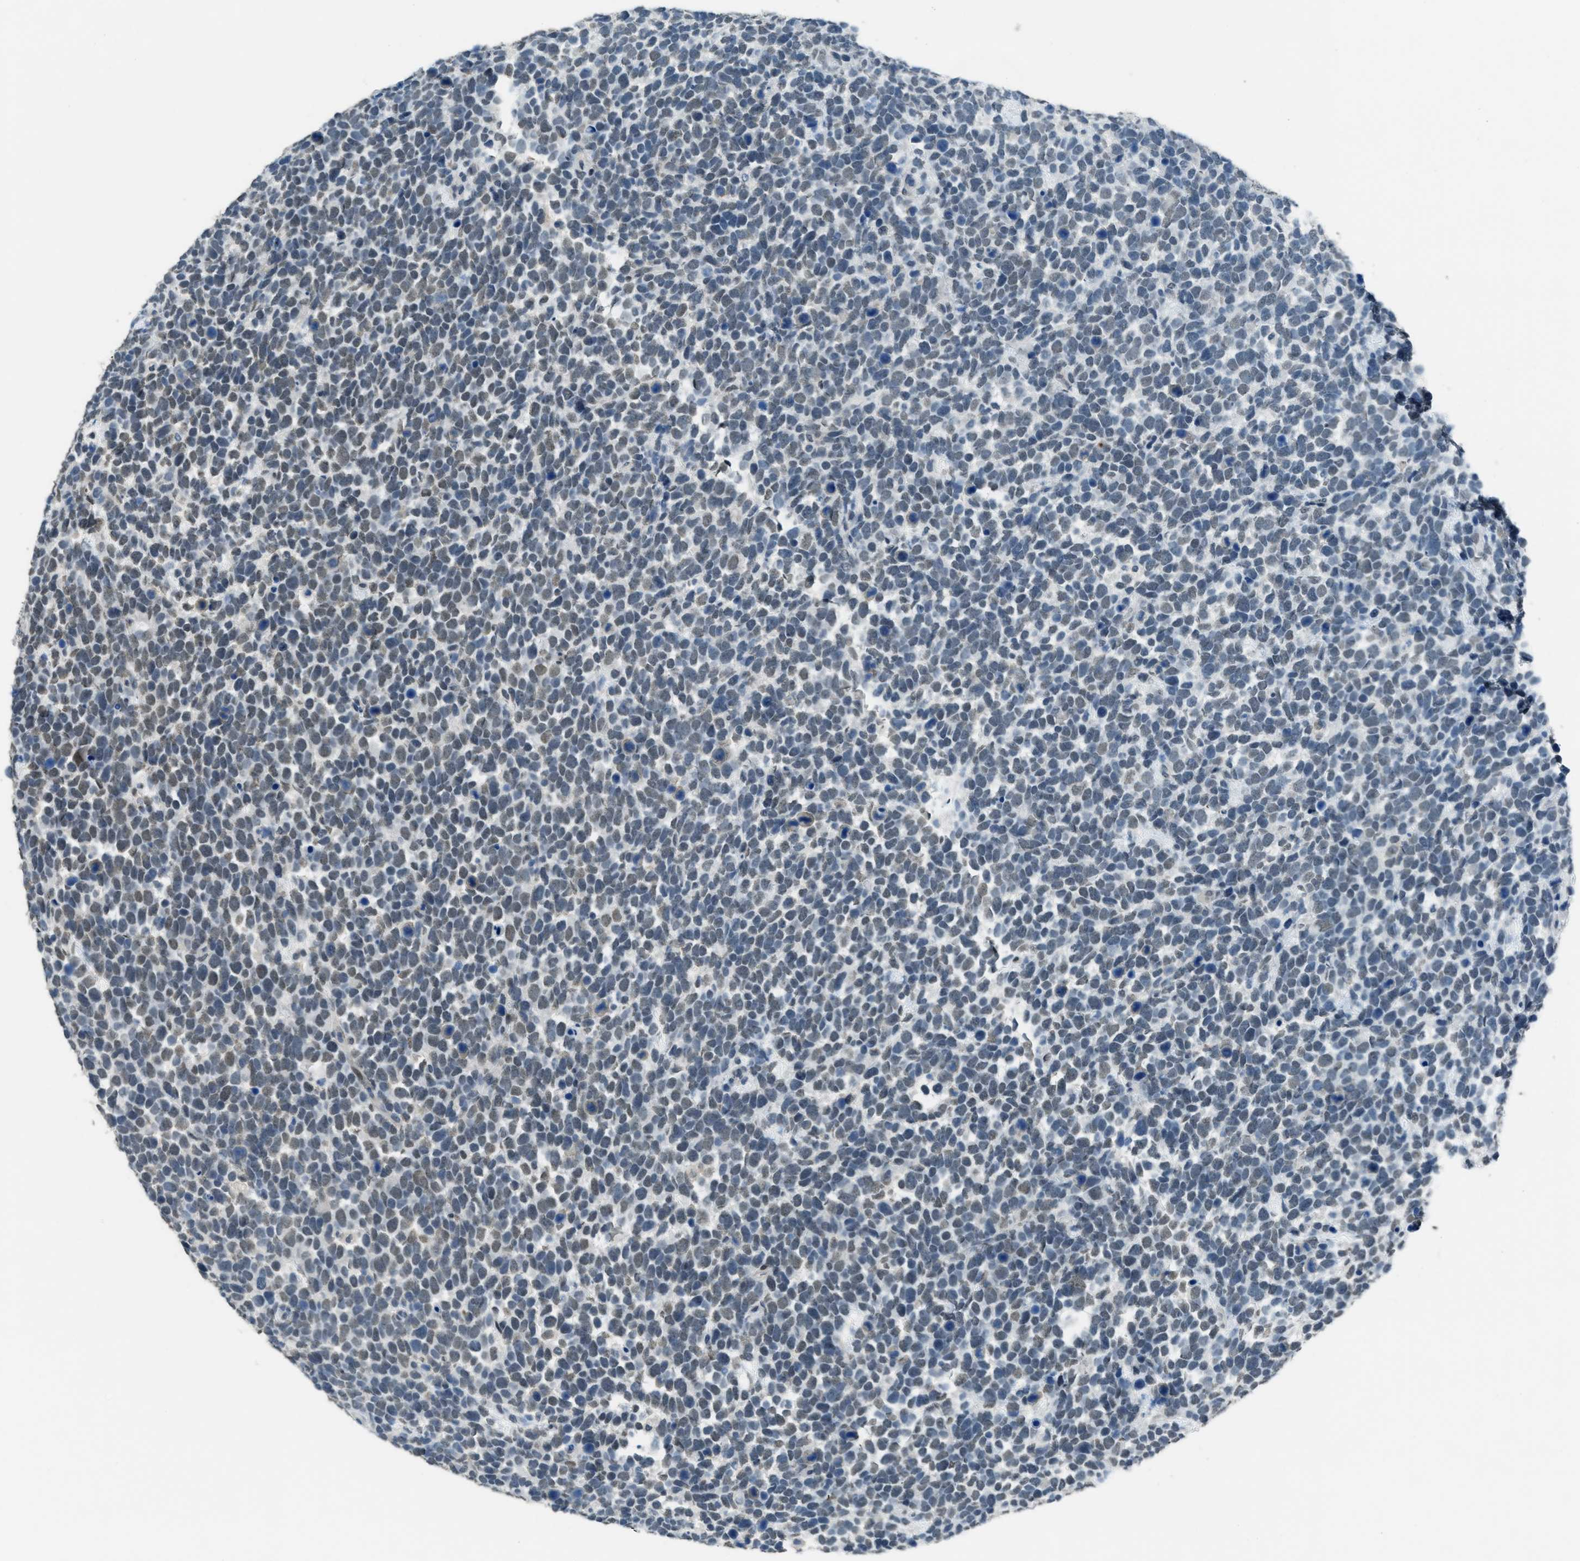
{"staining": {"intensity": "weak", "quantity": "25%-75%", "location": "nuclear"}, "tissue": "urothelial cancer", "cell_type": "Tumor cells", "image_type": "cancer", "snomed": [{"axis": "morphology", "description": "Urothelial carcinoma, High grade"}, {"axis": "topography", "description": "Urinary bladder"}], "caption": "High-magnification brightfield microscopy of urothelial cancer stained with DAB (3,3'-diaminobenzidine) (brown) and counterstained with hematoxylin (blue). tumor cells exhibit weak nuclear positivity is present in about25%-75% of cells.", "gene": "TTC13", "patient": {"sex": "female", "age": 82}}